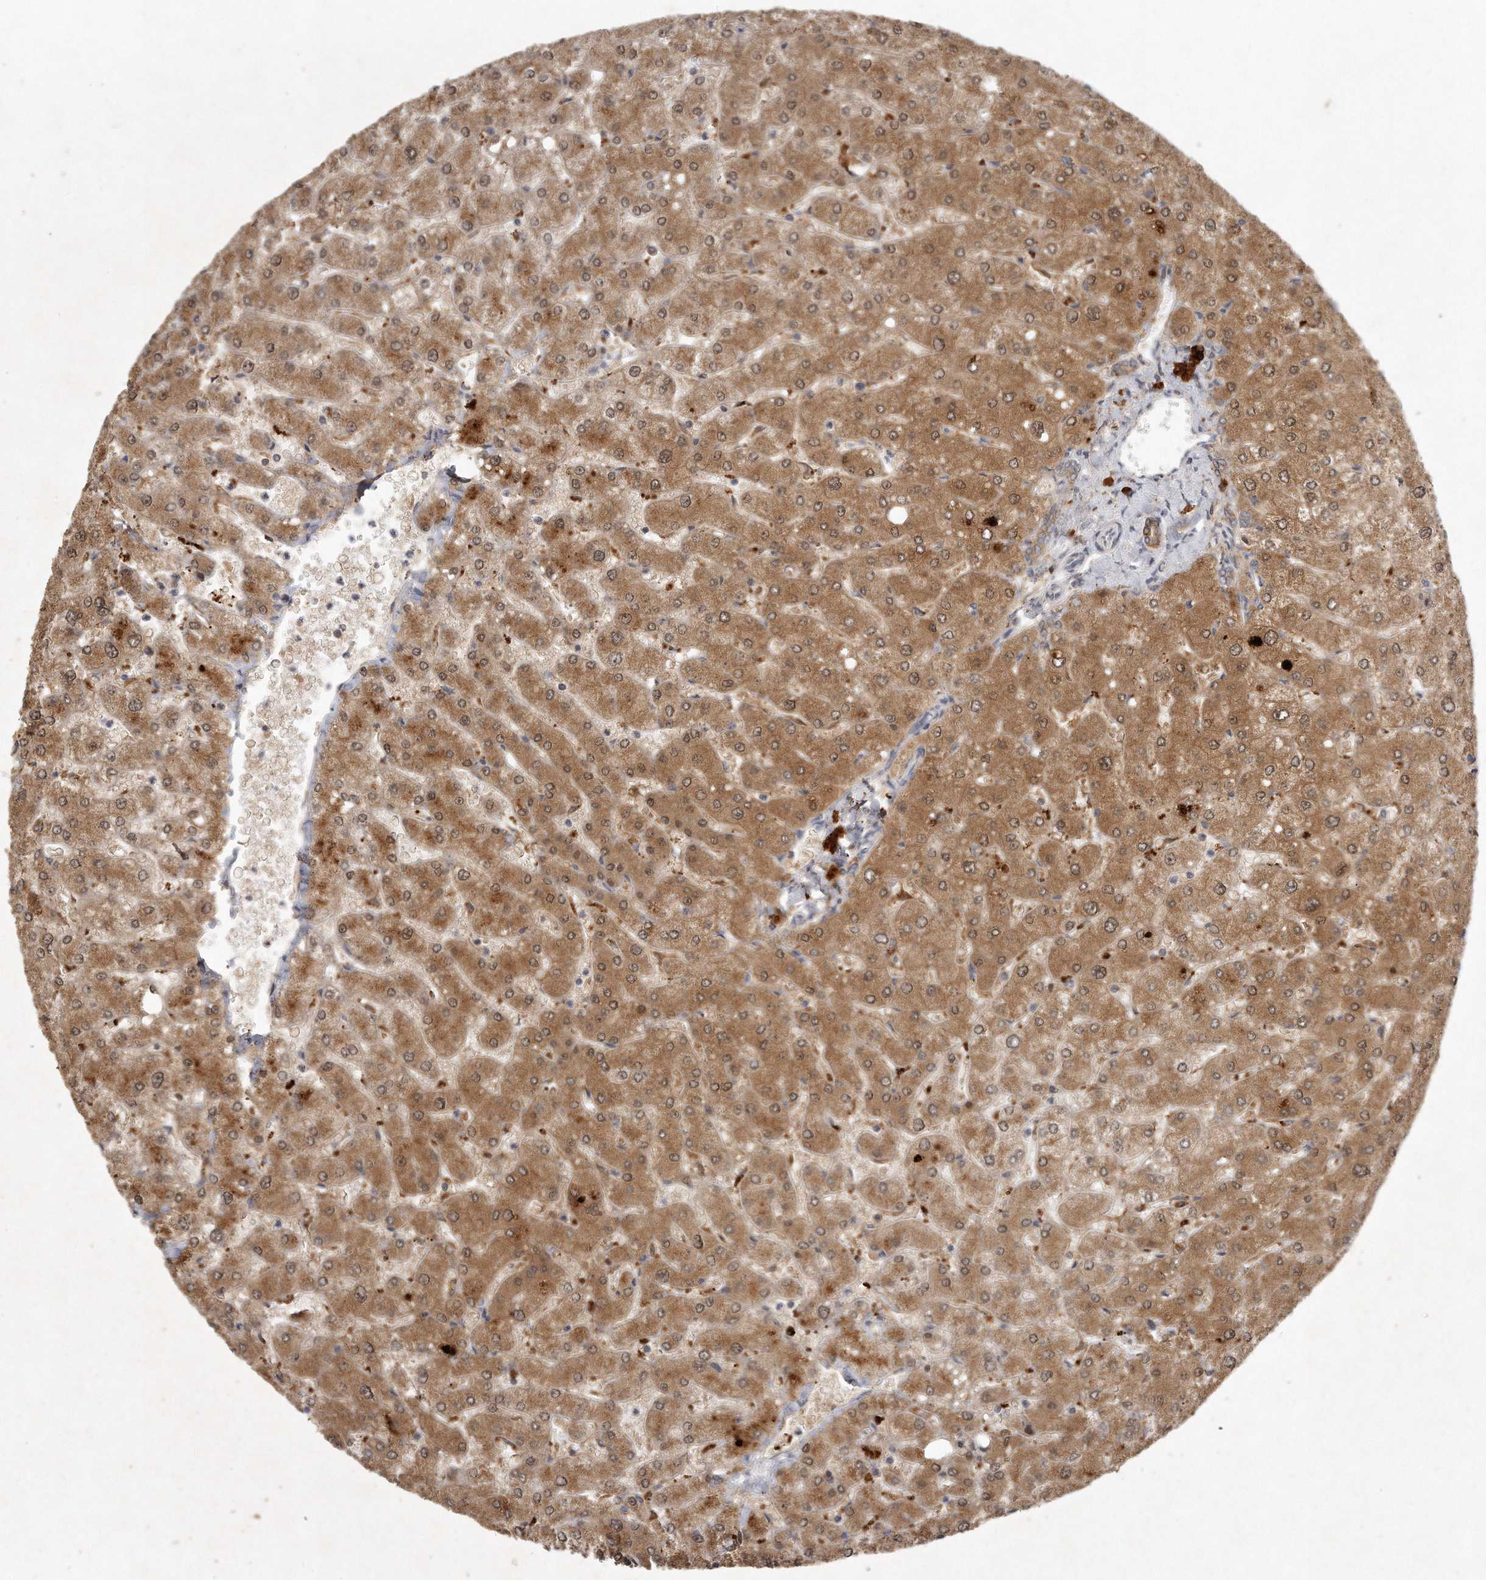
{"staining": {"intensity": "moderate", "quantity": ">75%", "location": "cytoplasmic/membranous"}, "tissue": "liver", "cell_type": "Cholangiocytes", "image_type": "normal", "snomed": [{"axis": "morphology", "description": "Normal tissue, NOS"}, {"axis": "topography", "description": "Liver"}], "caption": "The histopathology image displays a brown stain indicating the presence of a protein in the cytoplasmic/membranous of cholangiocytes in liver. The protein of interest is stained brown, and the nuclei are stained in blue (DAB (3,3'-diaminobenzidine) IHC with brightfield microscopy, high magnification).", "gene": "LGALS8", "patient": {"sex": "male", "age": 55}}